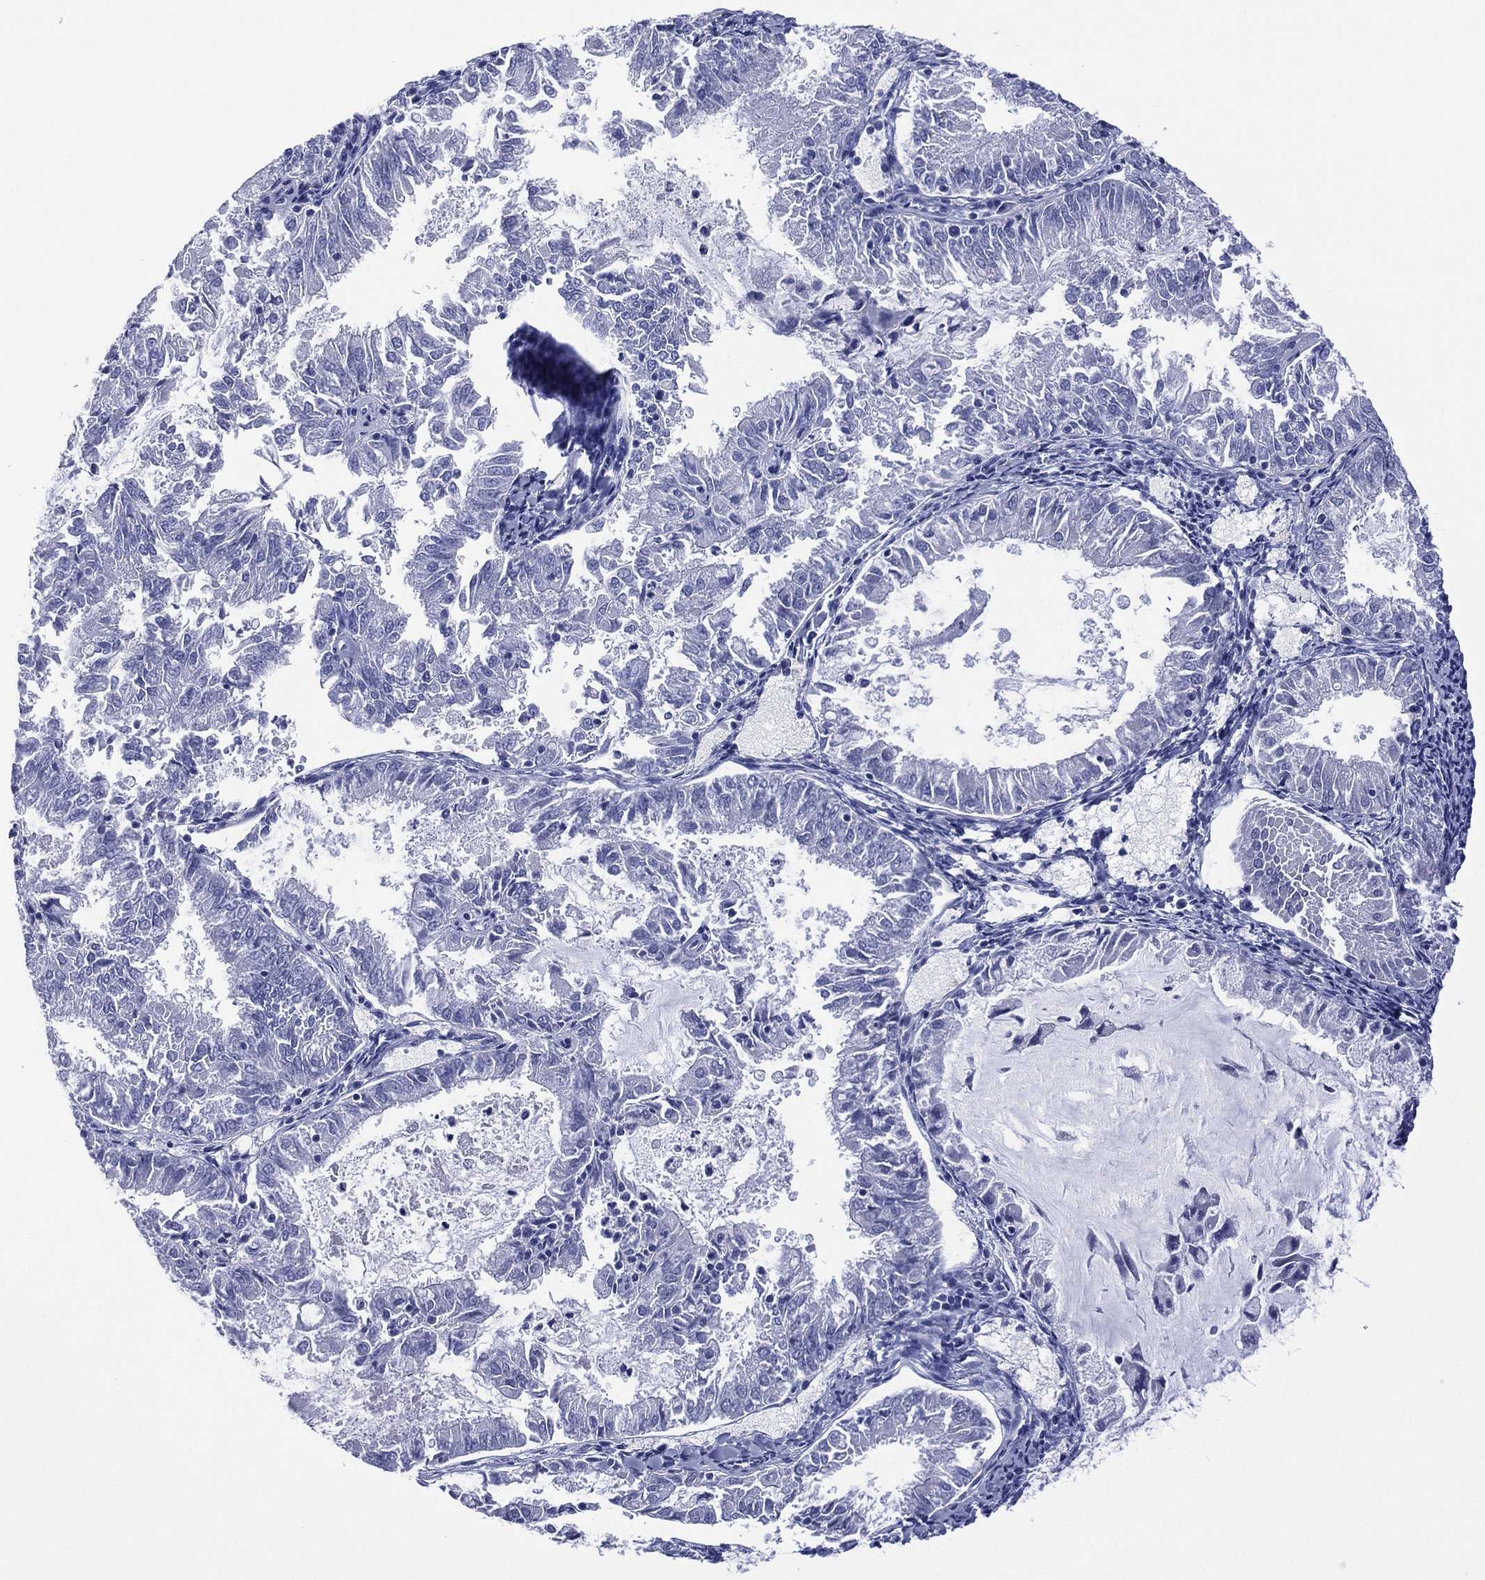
{"staining": {"intensity": "negative", "quantity": "none", "location": "none"}, "tissue": "endometrial cancer", "cell_type": "Tumor cells", "image_type": "cancer", "snomed": [{"axis": "morphology", "description": "Adenocarcinoma, NOS"}, {"axis": "topography", "description": "Endometrium"}], "caption": "This photomicrograph is of endometrial cancer stained with immunohistochemistry to label a protein in brown with the nuclei are counter-stained blue. There is no positivity in tumor cells.", "gene": "DSG1", "patient": {"sex": "female", "age": 57}}